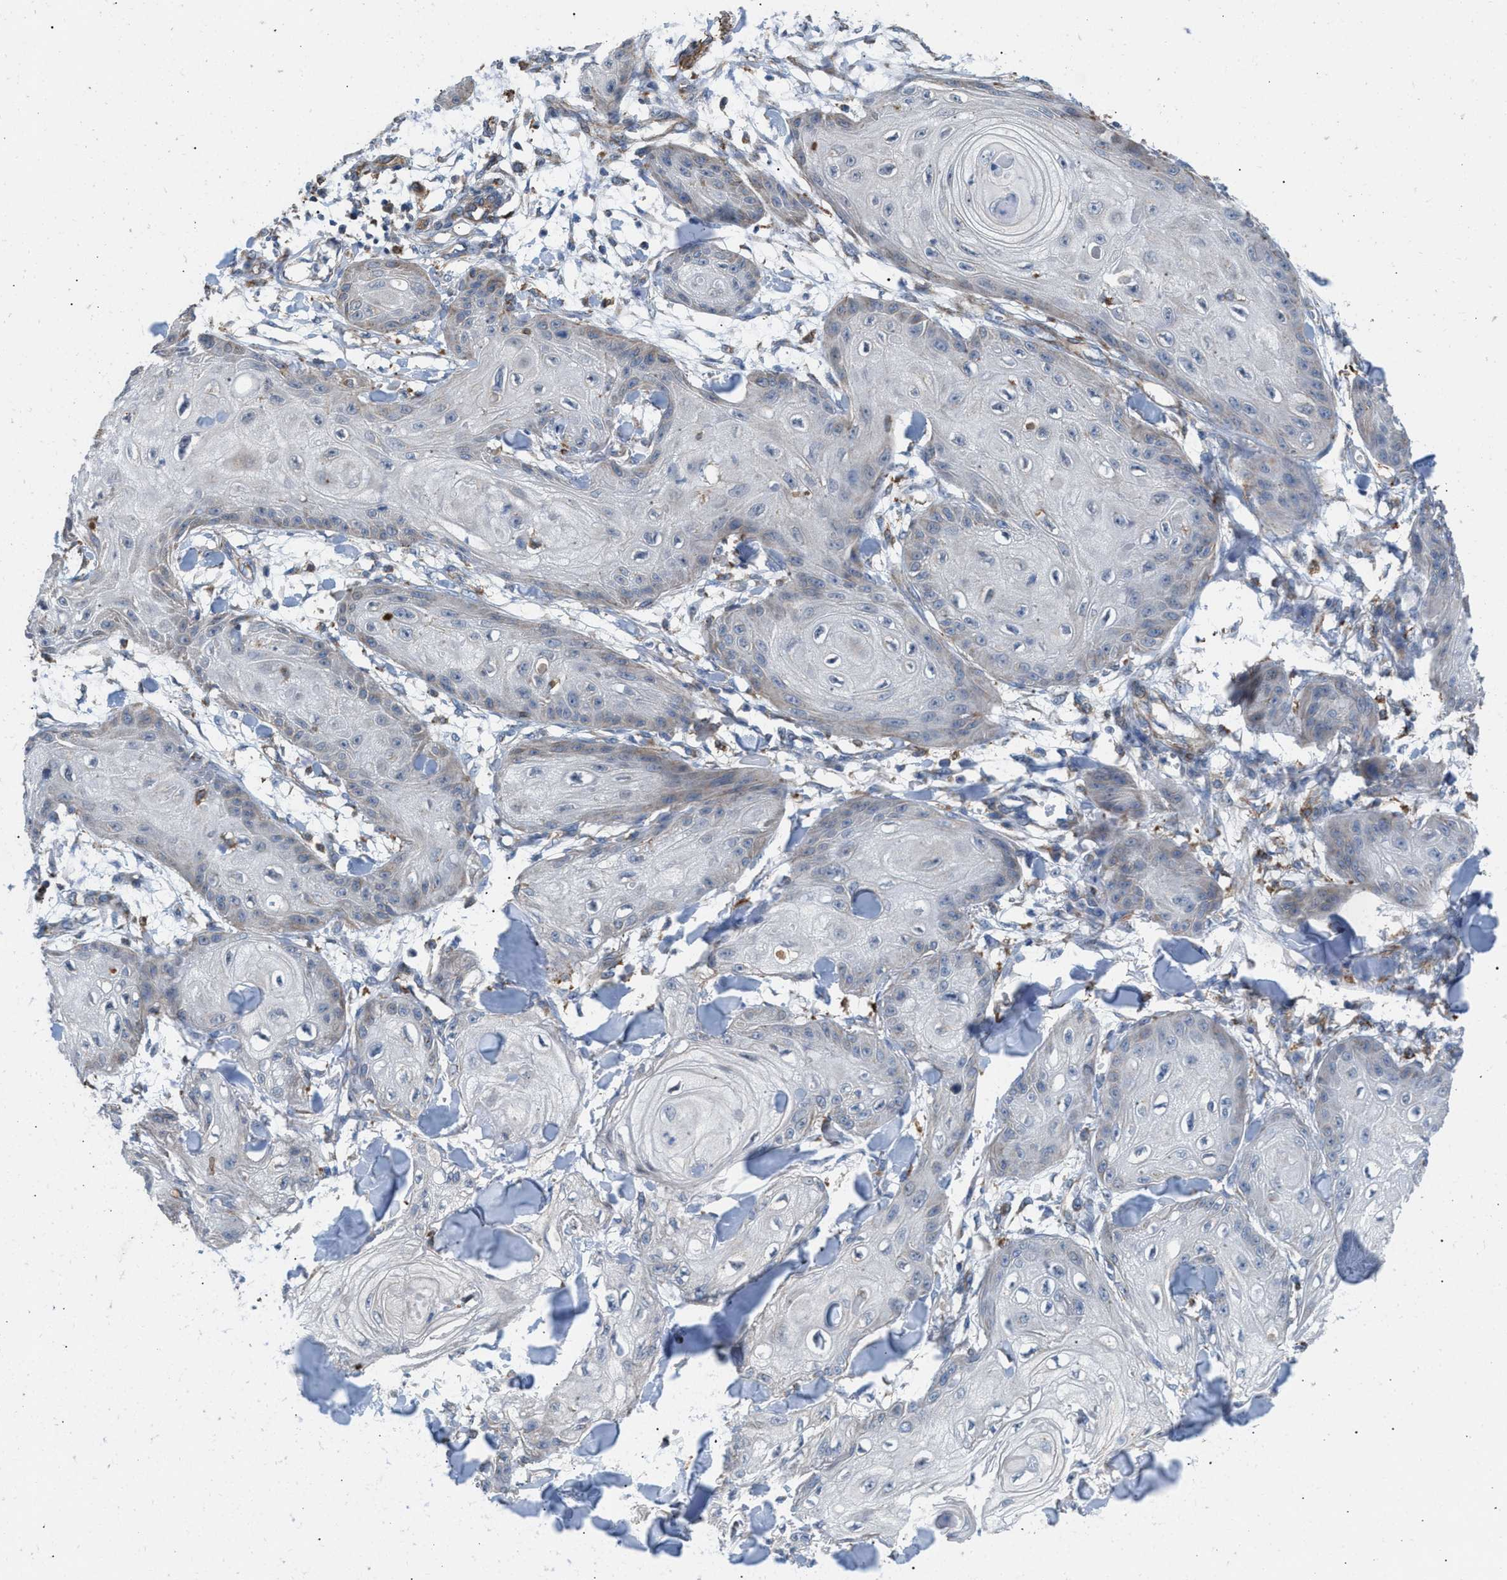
{"staining": {"intensity": "negative", "quantity": "none", "location": "none"}, "tissue": "skin cancer", "cell_type": "Tumor cells", "image_type": "cancer", "snomed": [{"axis": "morphology", "description": "Squamous cell carcinoma, NOS"}, {"axis": "topography", "description": "Skin"}], "caption": "This histopathology image is of skin cancer (squamous cell carcinoma) stained with immunohistochemistry (IHC) to label a protein in brown with the nuclei are counter-stained blue. There is no positivity in tumor cells. (Stains: DAB (3,3'-diaminobenzidine) immunohistochemistry (IHC) with hematoxylin counter stain, Microscopy: brightfield microscopy at high magnification).", "gene": "SLC10A3", "patient": {"sex": "male", "age": 74}}